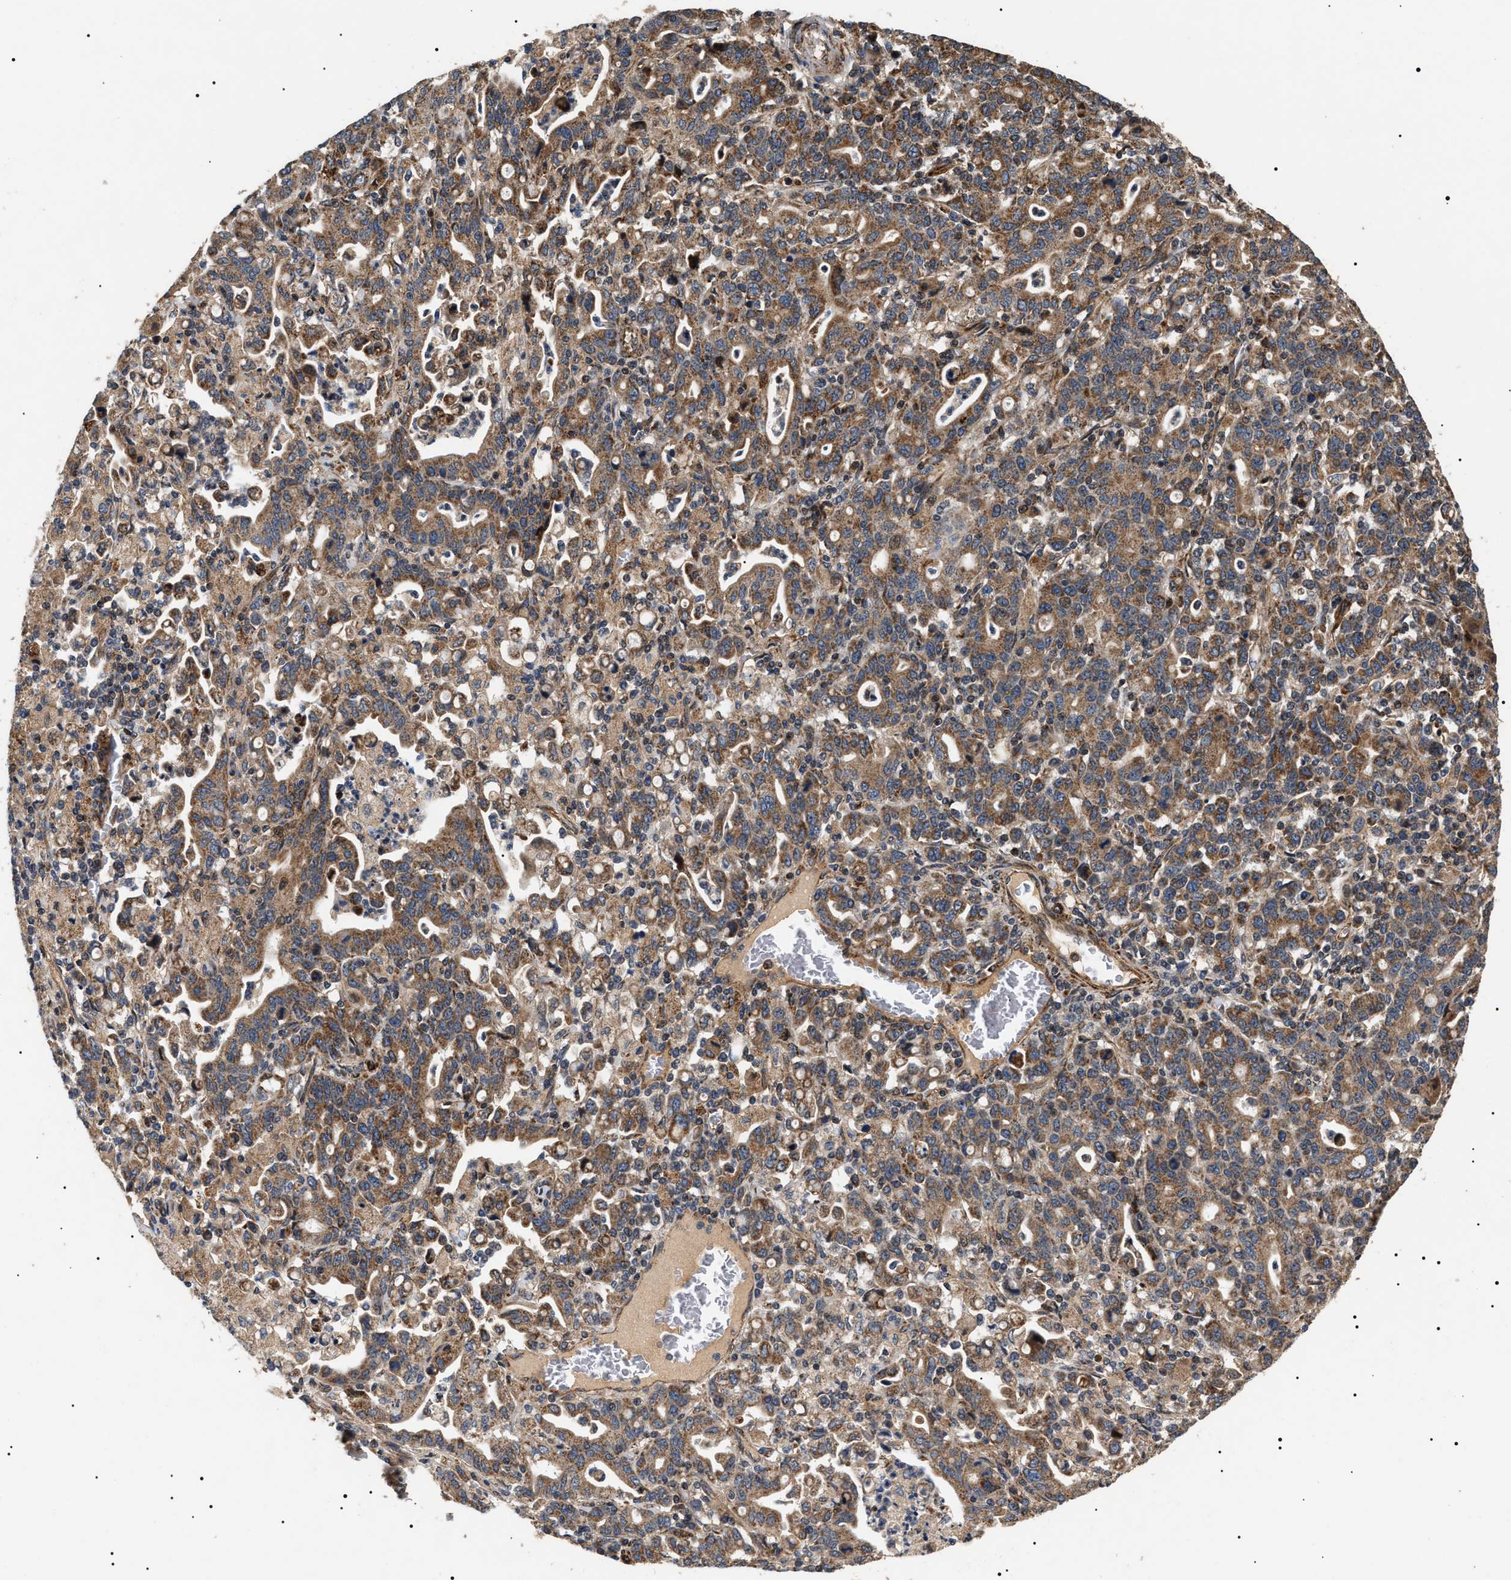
{"staining": {"intensity": "moderate", "quantity": ">75%", "location": "cytoplasmic/membranous"}, "tissue": "stomach cancer", "cell_type": "Tumor cells", "image_type": "cancer", "snomed": [{"axis": "morphology", "description": "Adenocarcinoma, NOS"}, {"axis": "topography", "description": "Stomach, upper"}], "caption": "A brown stain labels moderate cytoplasmic/membranous staining of a protein in adenocarcinoma (stomach) tumor cells.", "gene": "ZBTB26", "patient": {"sex": "male", "age": 69}}